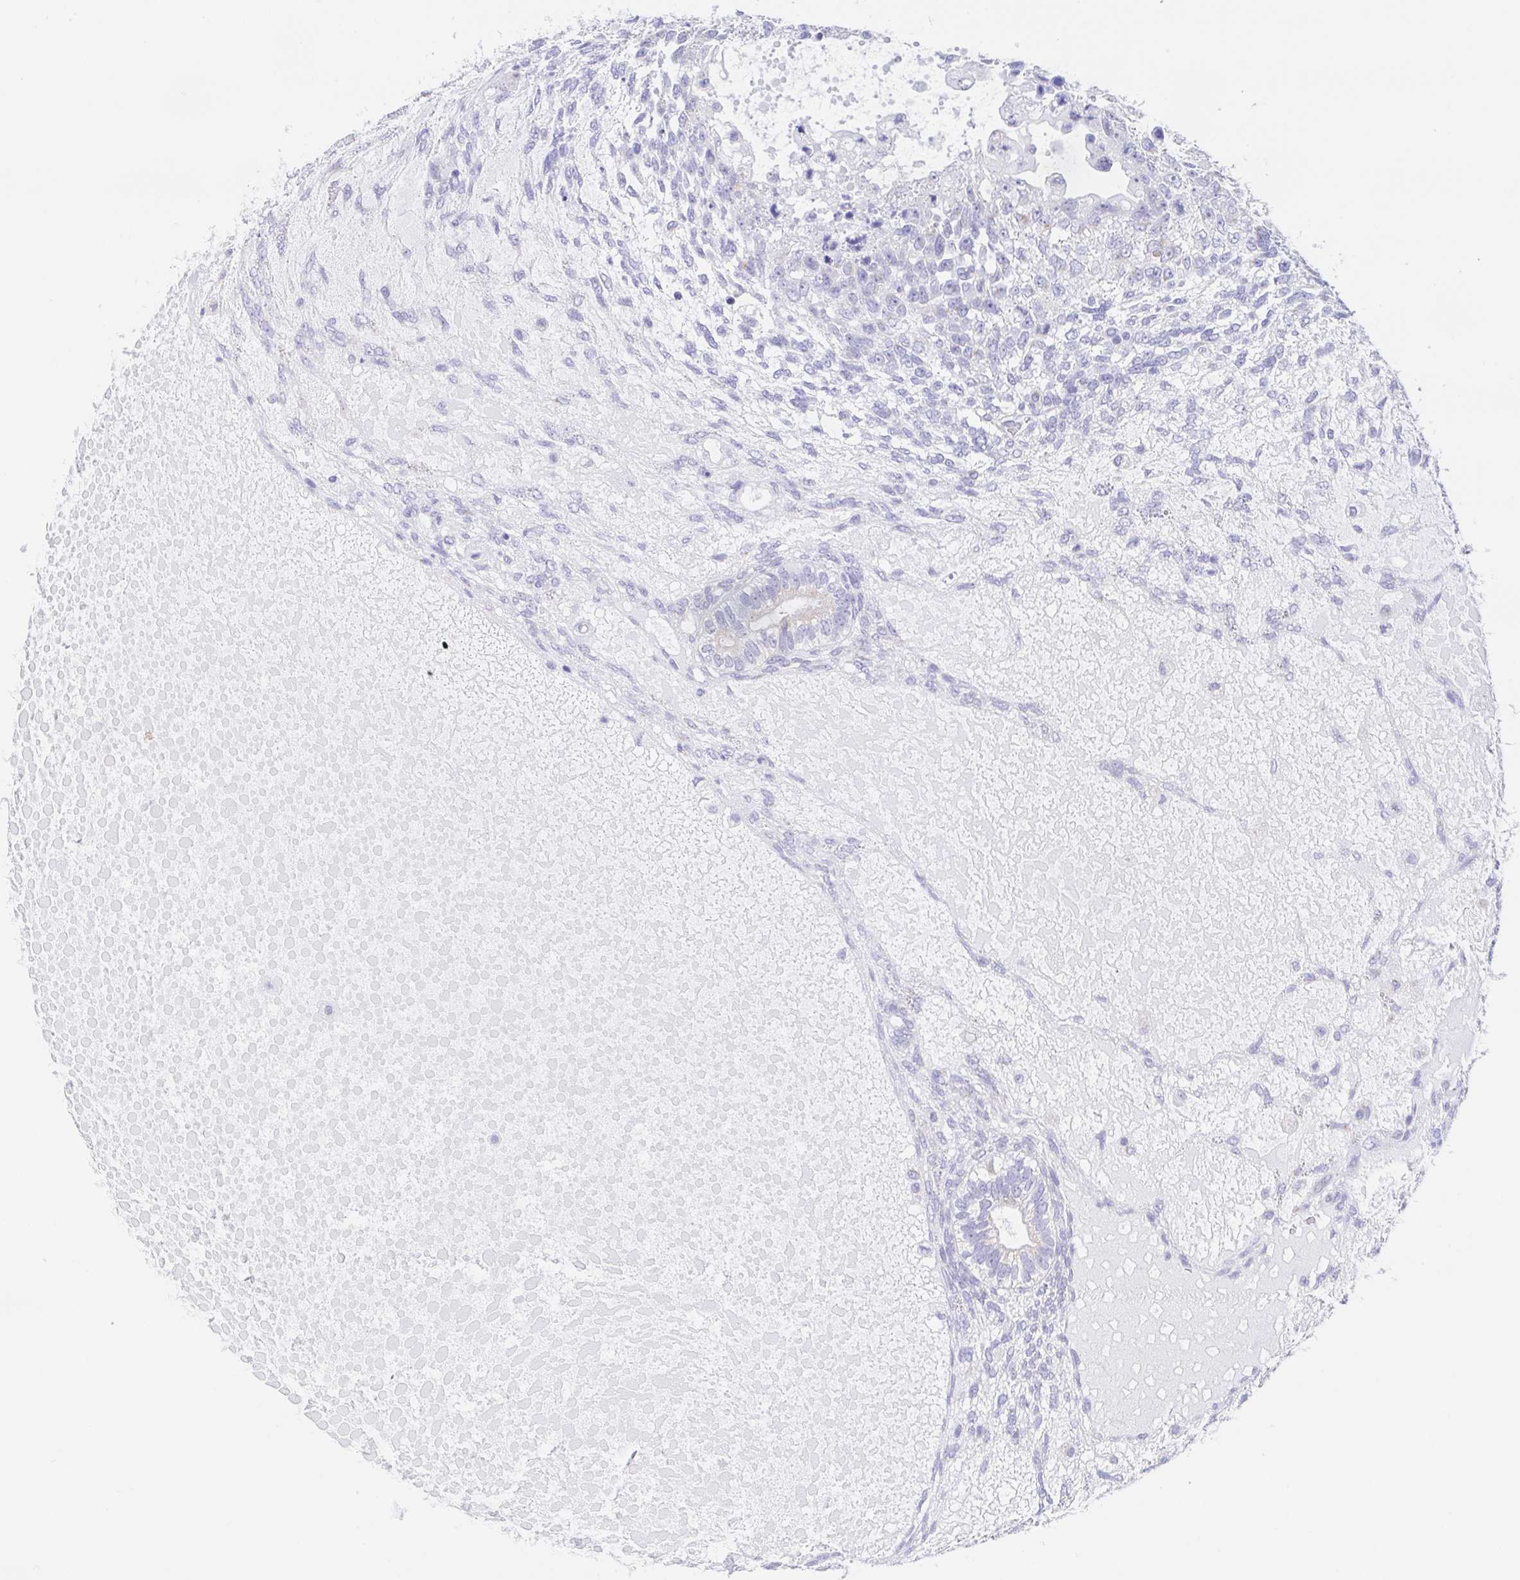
{"staining": {"intensity": "negative", "quantity": "none", "location": "none"}, "tissue": "testis cancer", "cell_type": "Tumor cells", "image_type": "cancer", "snomed": [{"axis": "morphology", "description": "Carcinoma, Embryonal, NOS"}, {"axis": "topography", "description": "Testis"}], "caption": "A micrograph of testis embryonal carcinoma stained for a protein displays no brown staining in tumor cells. (Immunohistochemistry, brightfield microscopy, high magnification).", "gene": "SCG3", "patient": {"sex": "male", "age": 23}}